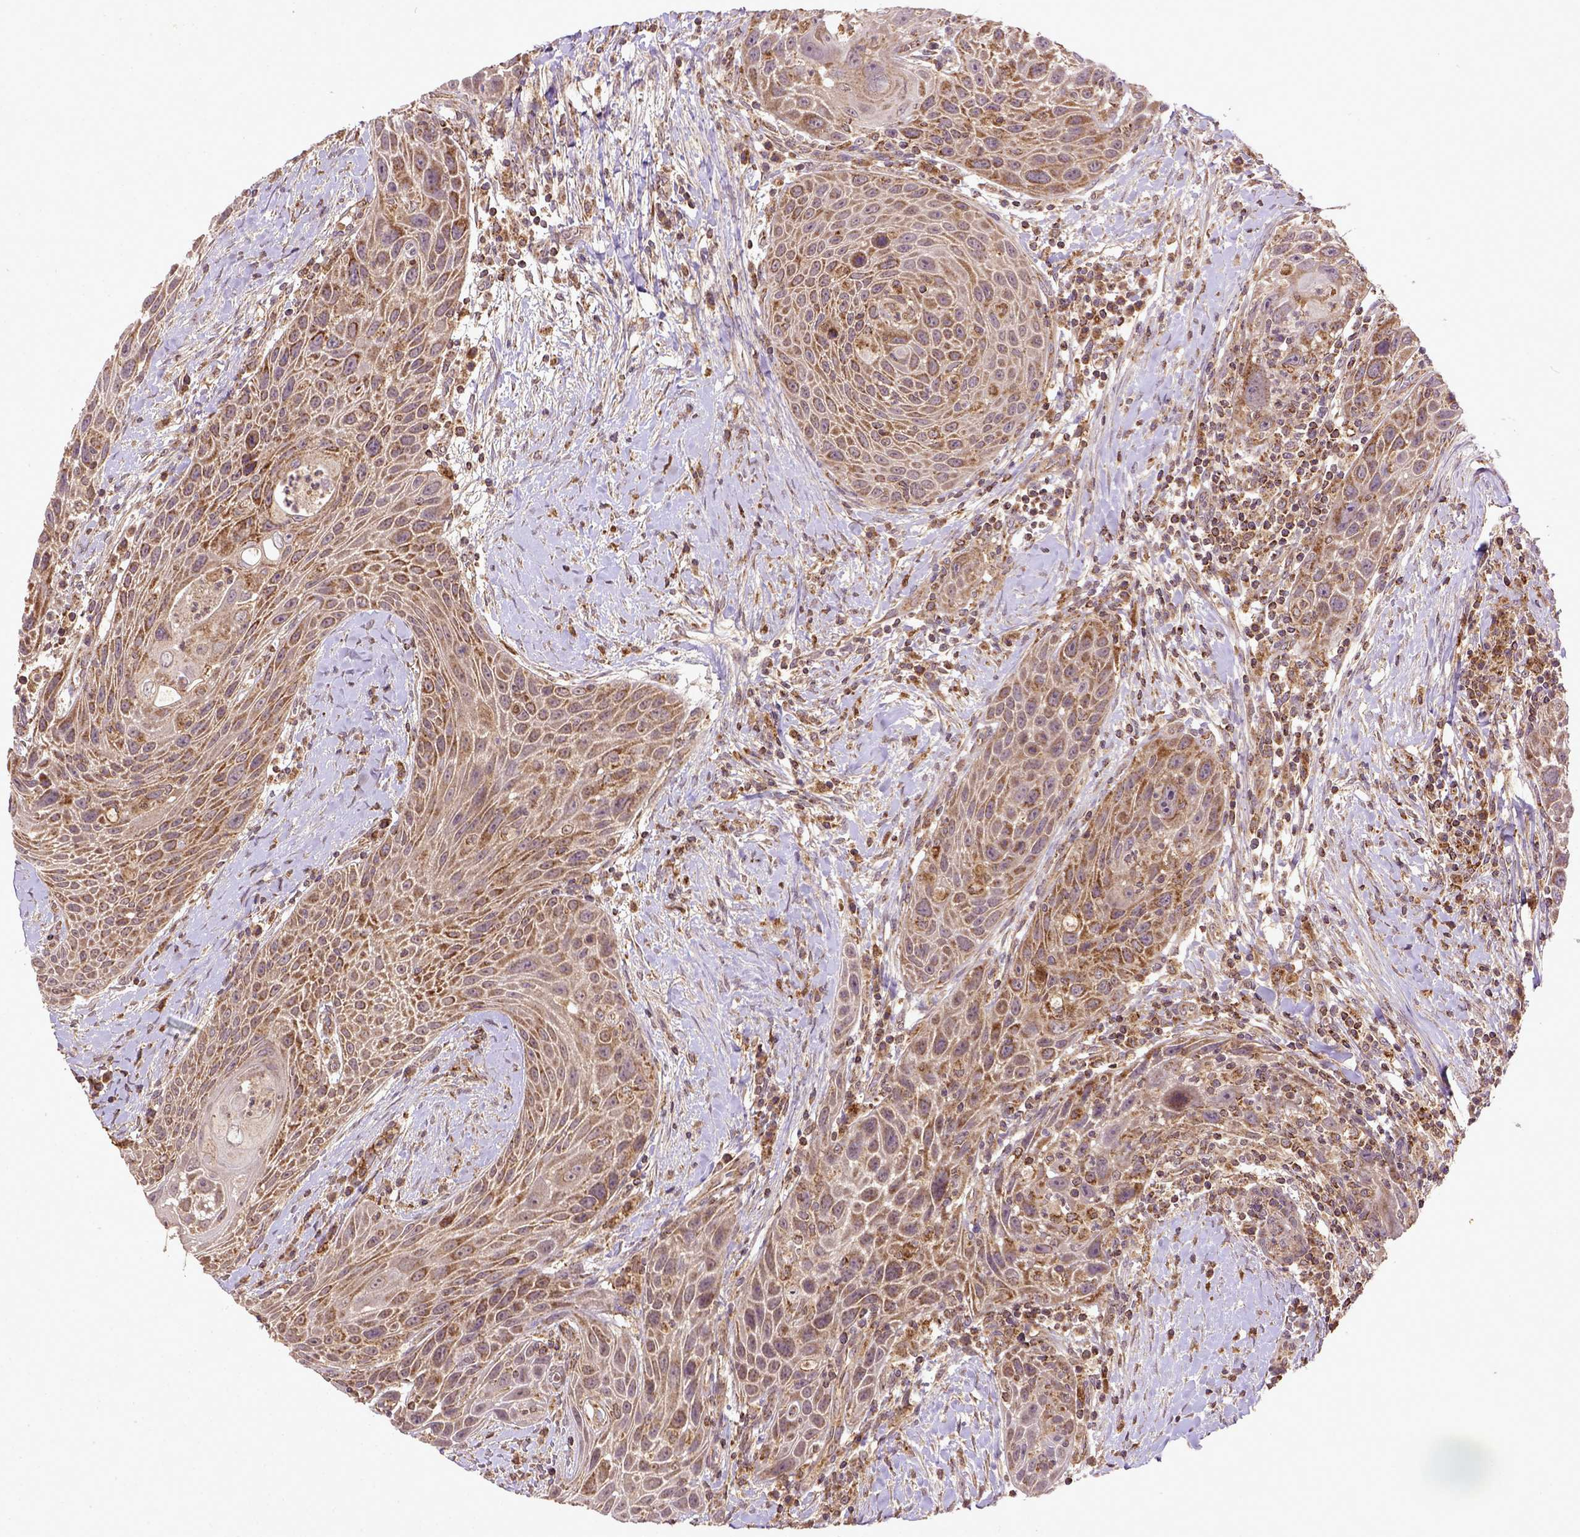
{"staining": {"intensity": "moderate", "quantity": ">75%", "location": "cytoplasmic/membranous"}, "tissue": "head and neck cancer", "cell_type": "Tumor cells", "image_type": "cancer", "snomed": [{"axis": "morphology", "description": "Squamous cell carcinoma, NOS"}, {"axis": "topography", "description": "Head-Neck"}], "caption": "High-power microscopy captured an immunohistochemistry (IHC) image of head and neck cancer, revealing moderate cytoplasmic/membranous staining in about >75% of tumor cells. (IHC, brightfield microscopy, high magnification).", "gene": "MT-CO1", "patient": {"sex": "male", "age": 69}}